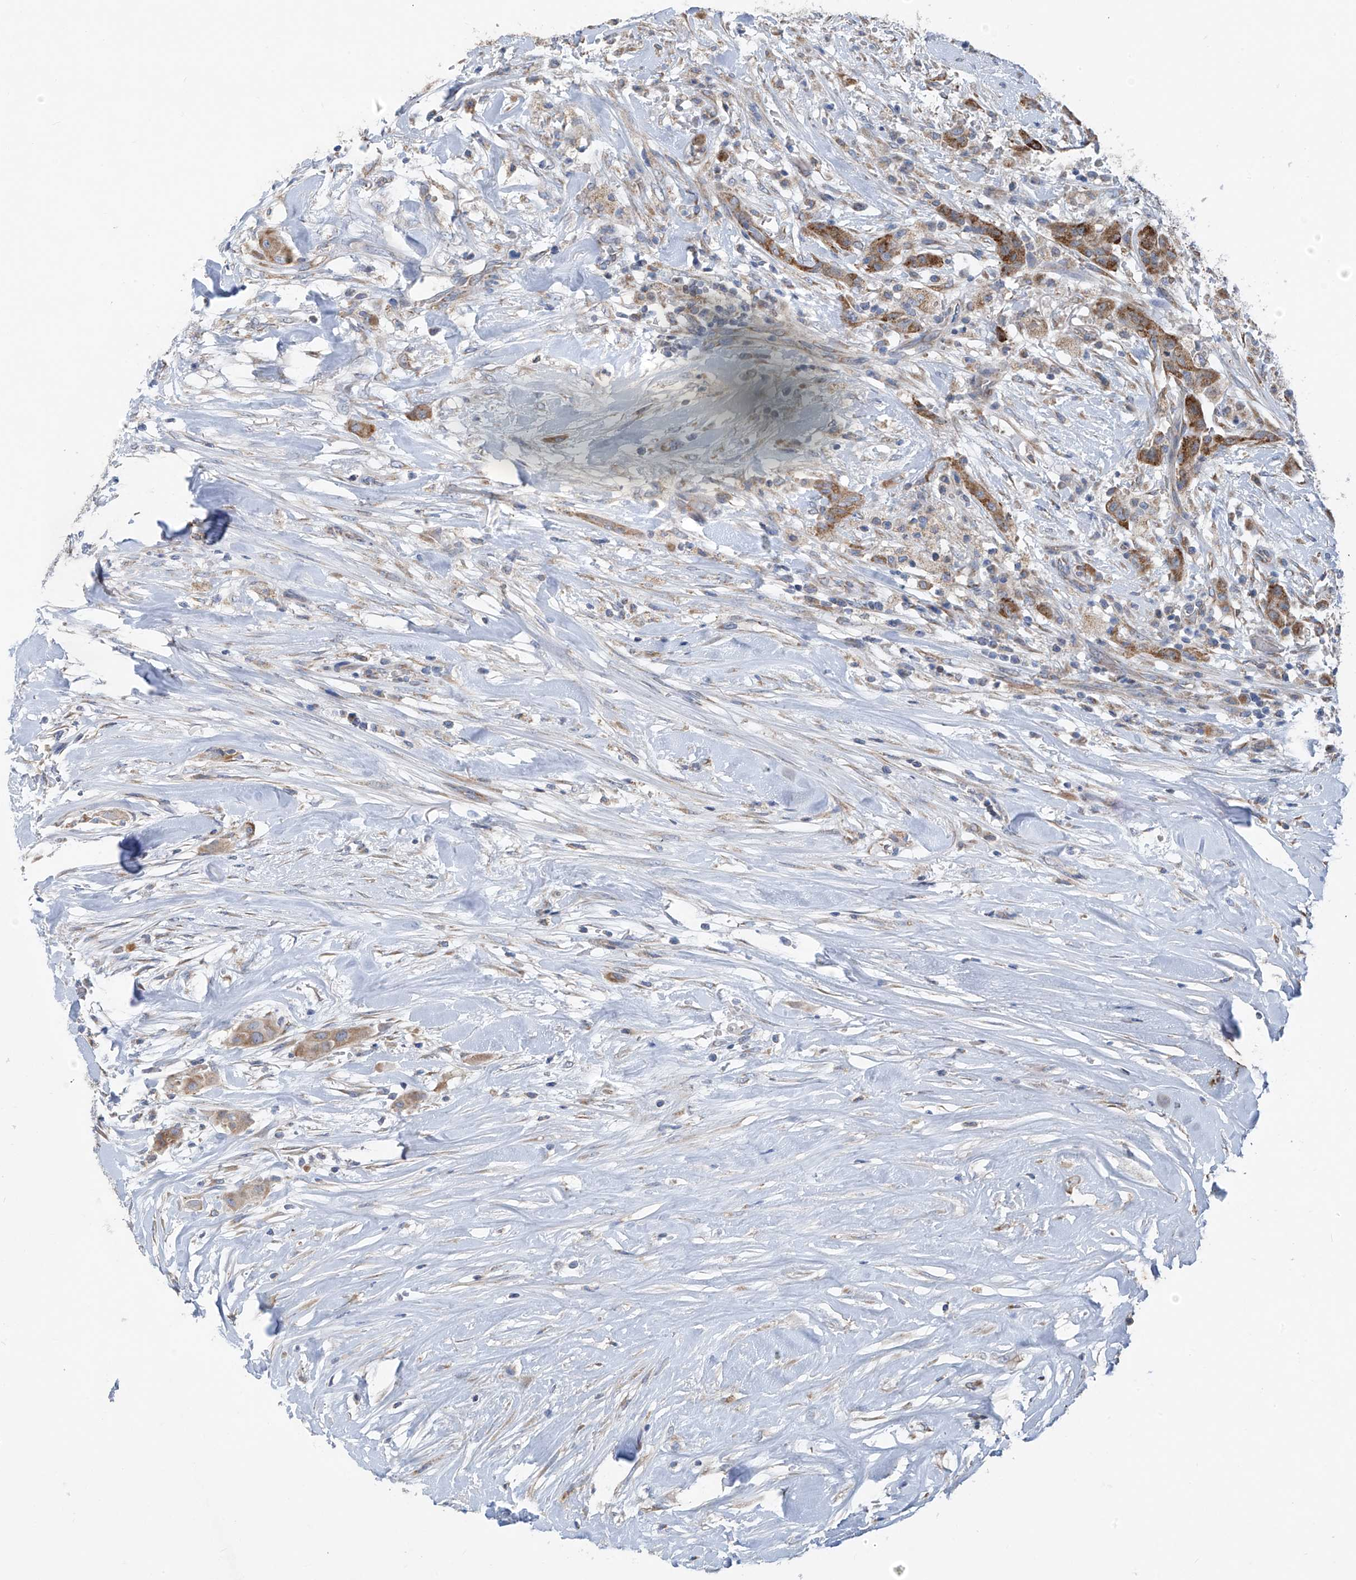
{"staining": {"intensity": "moderate", "quantity": ">75%", "location": "cytoplasmic/membranous"}, "tissue": "thyroid cancer", "cell_type": "Tumor cells", "image_type": "cancer", "snomed": [{"axis": "morphology", "description": "Papillary adenocarcinoma, NOS"}, {"axis": "topography", "description": "Thyroid gland"}], "caption": "Immunohistochemistry histopathology image of neoplastic tissue: human thyroid papillary adenocarcinoma stained using immunohistochemistry demonstrates medium levels of moderate protein expression localized specifically in the cytoplasmic/membranous of tumor cells, appearing as a cytoplasmic/membranous brown color.", "gene": "EOMES", "patient": {"sex": "female", "age": 59}}